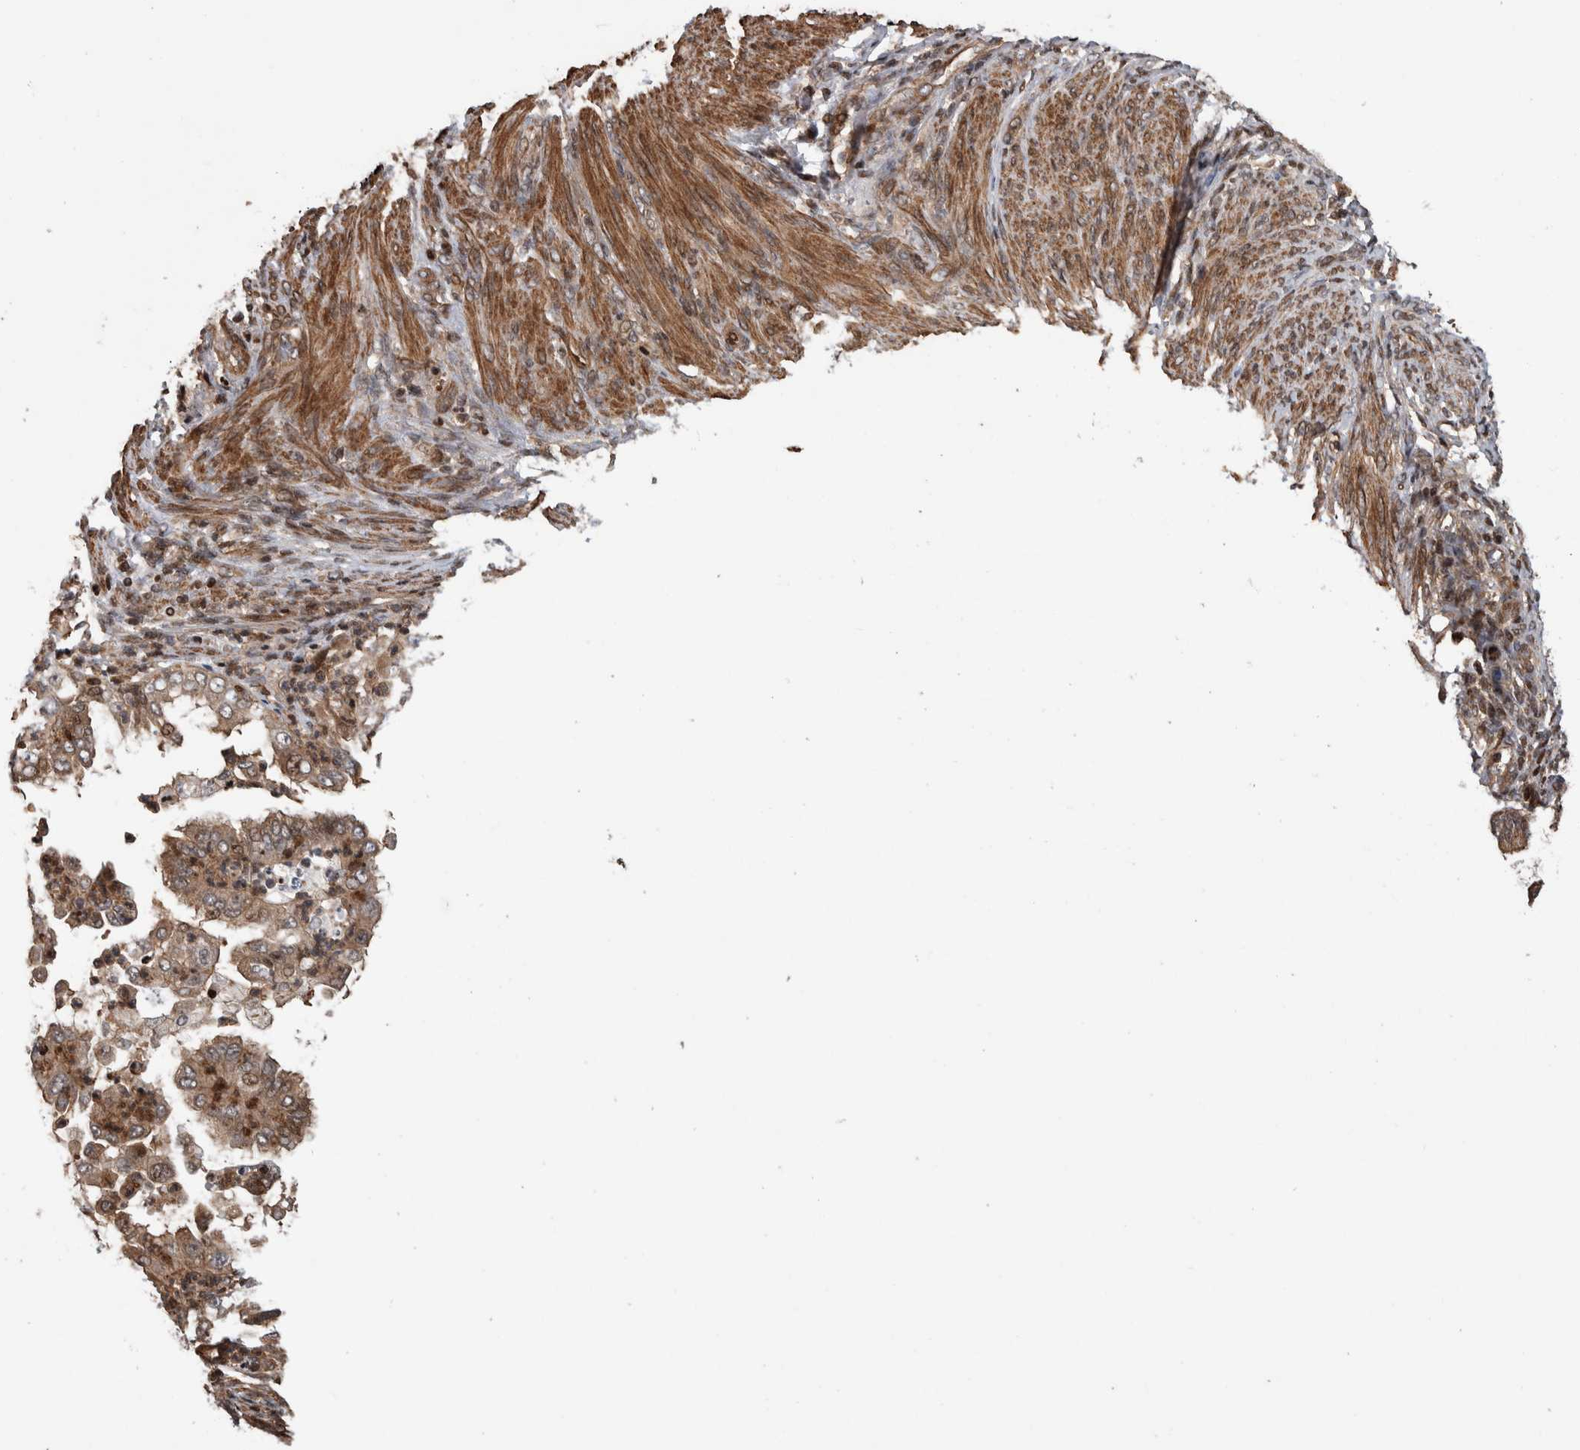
{"staining": {"intensity": "moderate", "quantity": ">75%", "location": "cytoplasmic/membranous"}, "tissue": "endometrial cancer", "cell_type": "Tumor cells", "image_type": "cancer", "snomed": [{"axis": "morphology", "description": "Adenocarcinoma, NOS"}, {"axis": "topography", "description": "Endometrium"}], "caption": "Adenocarcinoma (endometrial) stained with immunohistochemistry (IHC) shows moderate cytoplasmic/membranous staining in approximately >75% of tumor cells.", "gene": "ARFGEF1", "patient": {"sex": "female", "age": 85}}